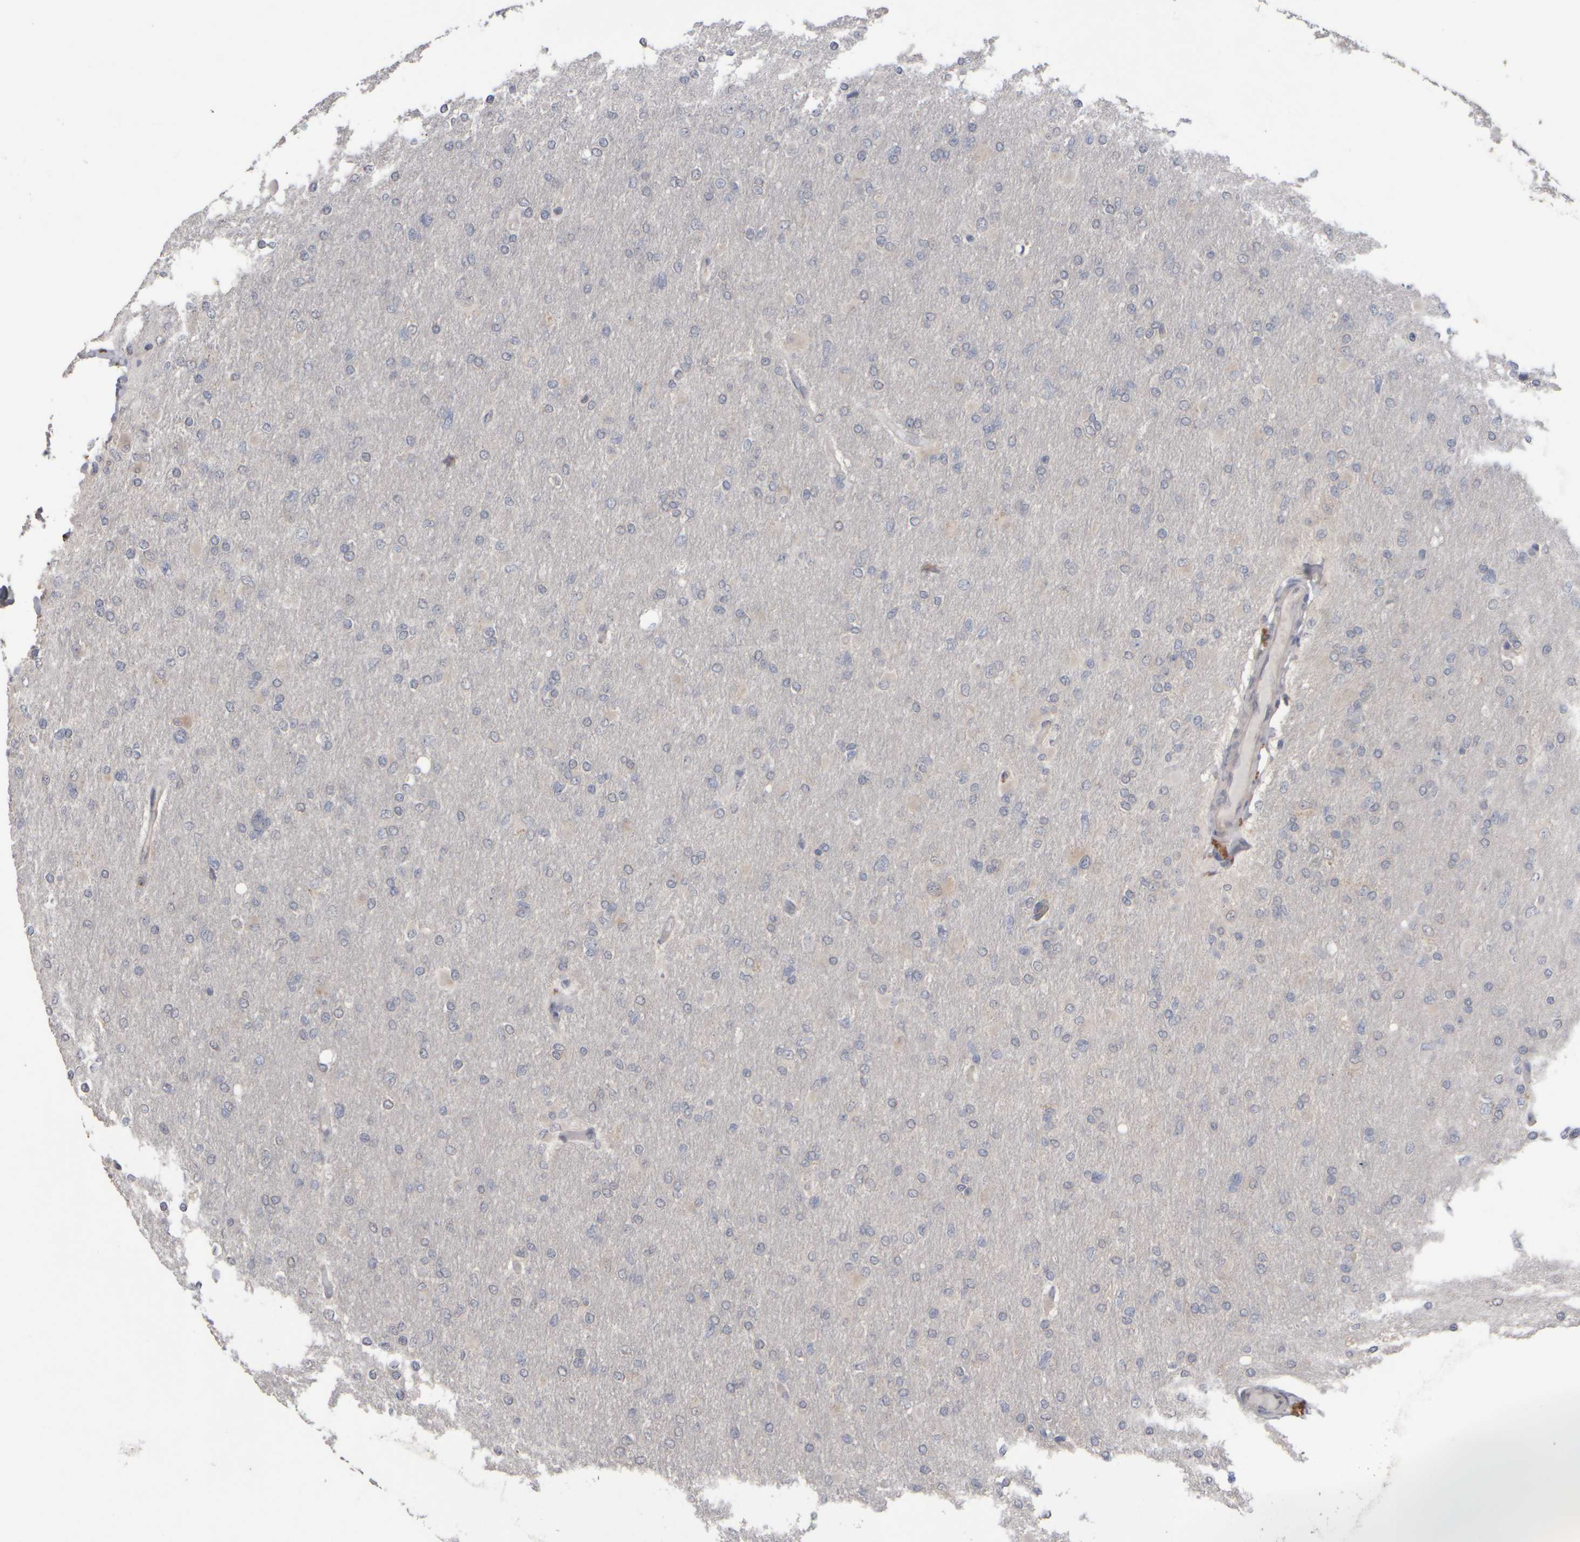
{"staining": {"intensity": "negative", "quantity": "none", "location": "none"}, "tissue": "glioma", "cell_type": "Tumor cells", "image_type": "cancer", "snomed": [{"axis": "morphology", "description": "Glioma, malignant, High grade"}, {"axis": "topography", "description": "Cerebral cortex"}], "caption": "Tumor cells show no significant staining in glioma.", "gene": "EPHX2", "patient": {"sex": "female", "age": 36}}